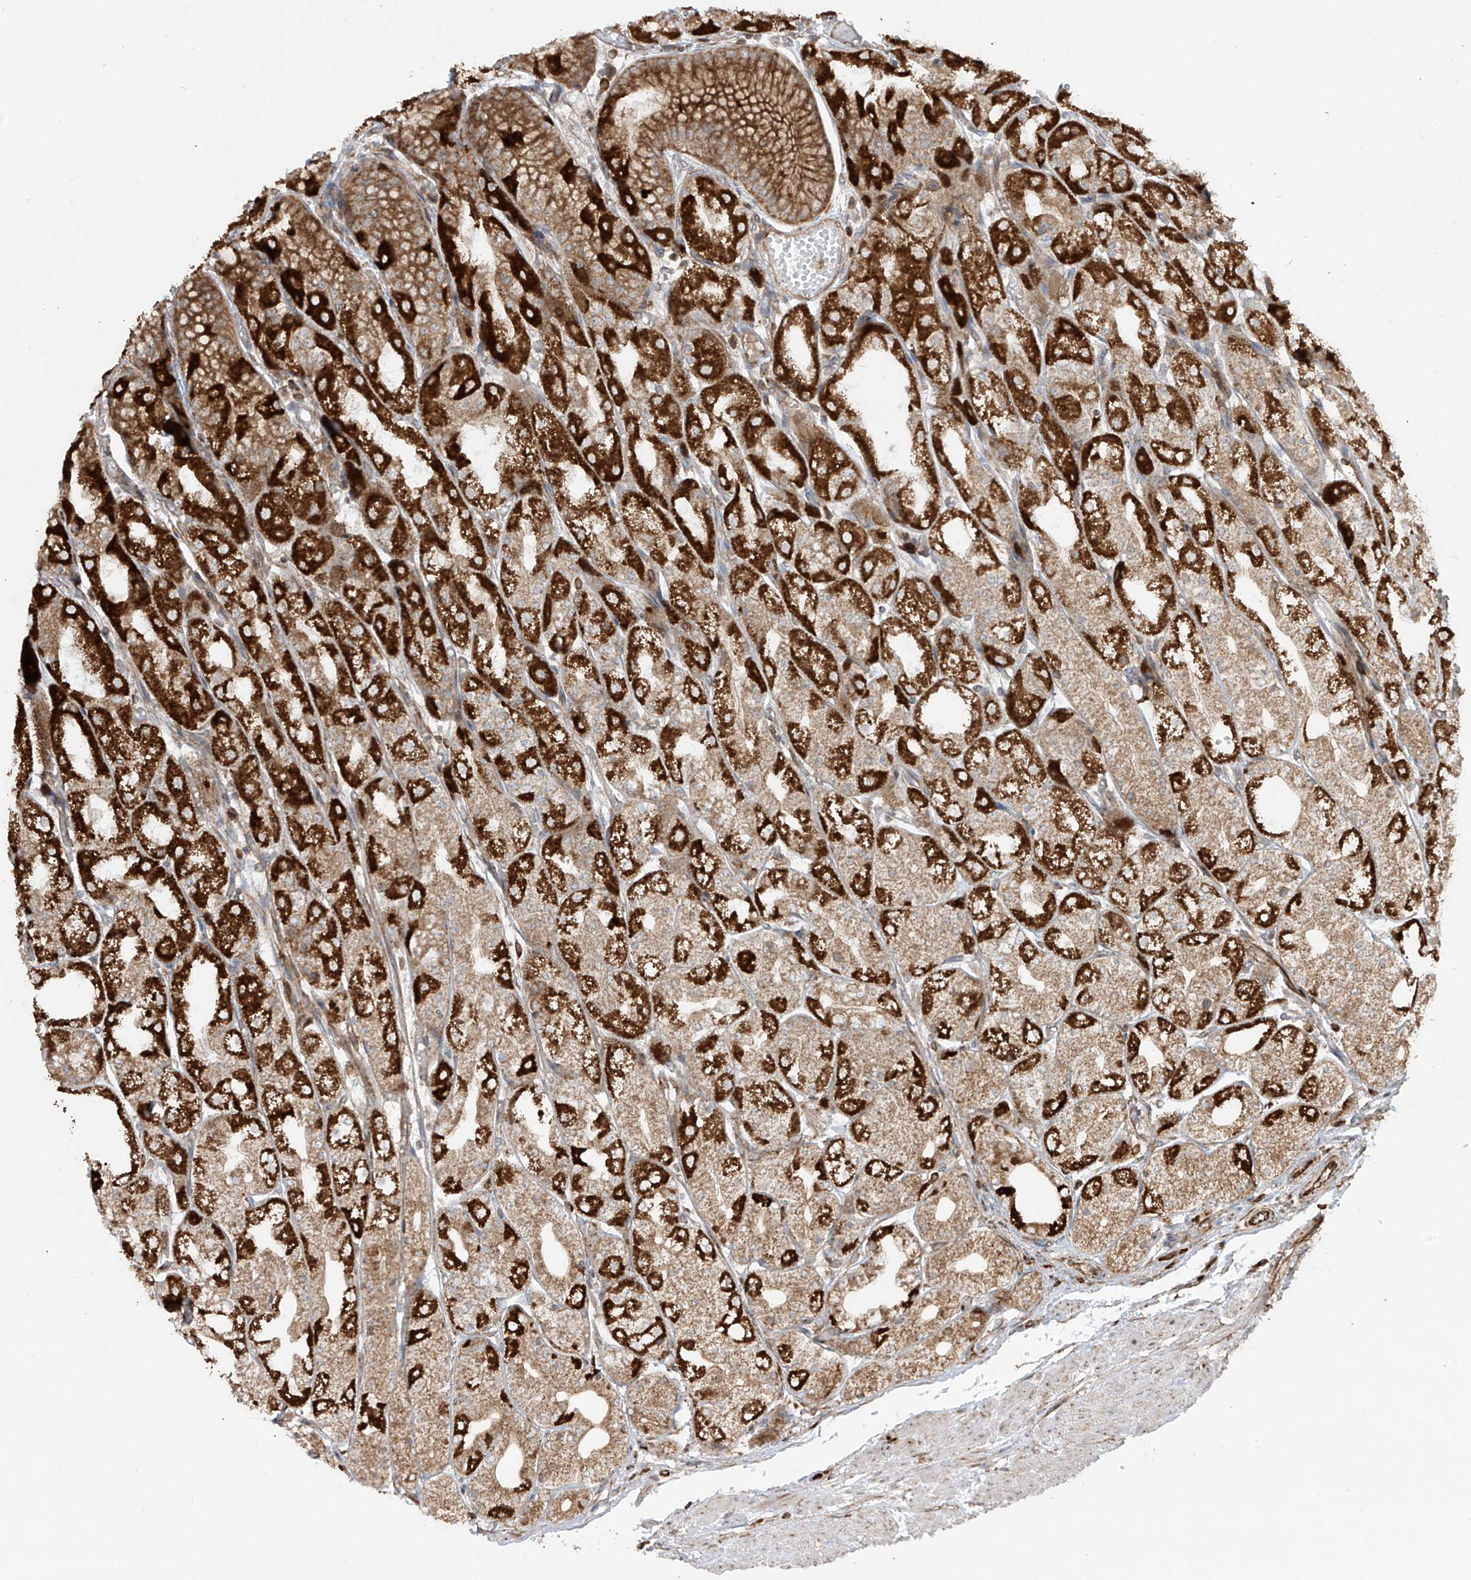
{"staining": {"intensity": "strong", "quantity": "25%-75%", "location": "cytoplasmic/membranous"}, "tissue": "stomach", "cell_type": "Glandular cells", "image_type": "normal", "snomed": [{"axis": "morphology", "description": "Normal tissue, NOS"}, {"axis": "topography", "description": "Stomach, upper"}], "caption": "A high-resolution histopathology image shows immunohistochemistry staining of benign stomach, which demonstrates strong cytoplasmic/membranous staining in approximately 25%-75% of glandular cells.", "gene": "EIF5B", "patient": {"sex": "male", "age": 72}}